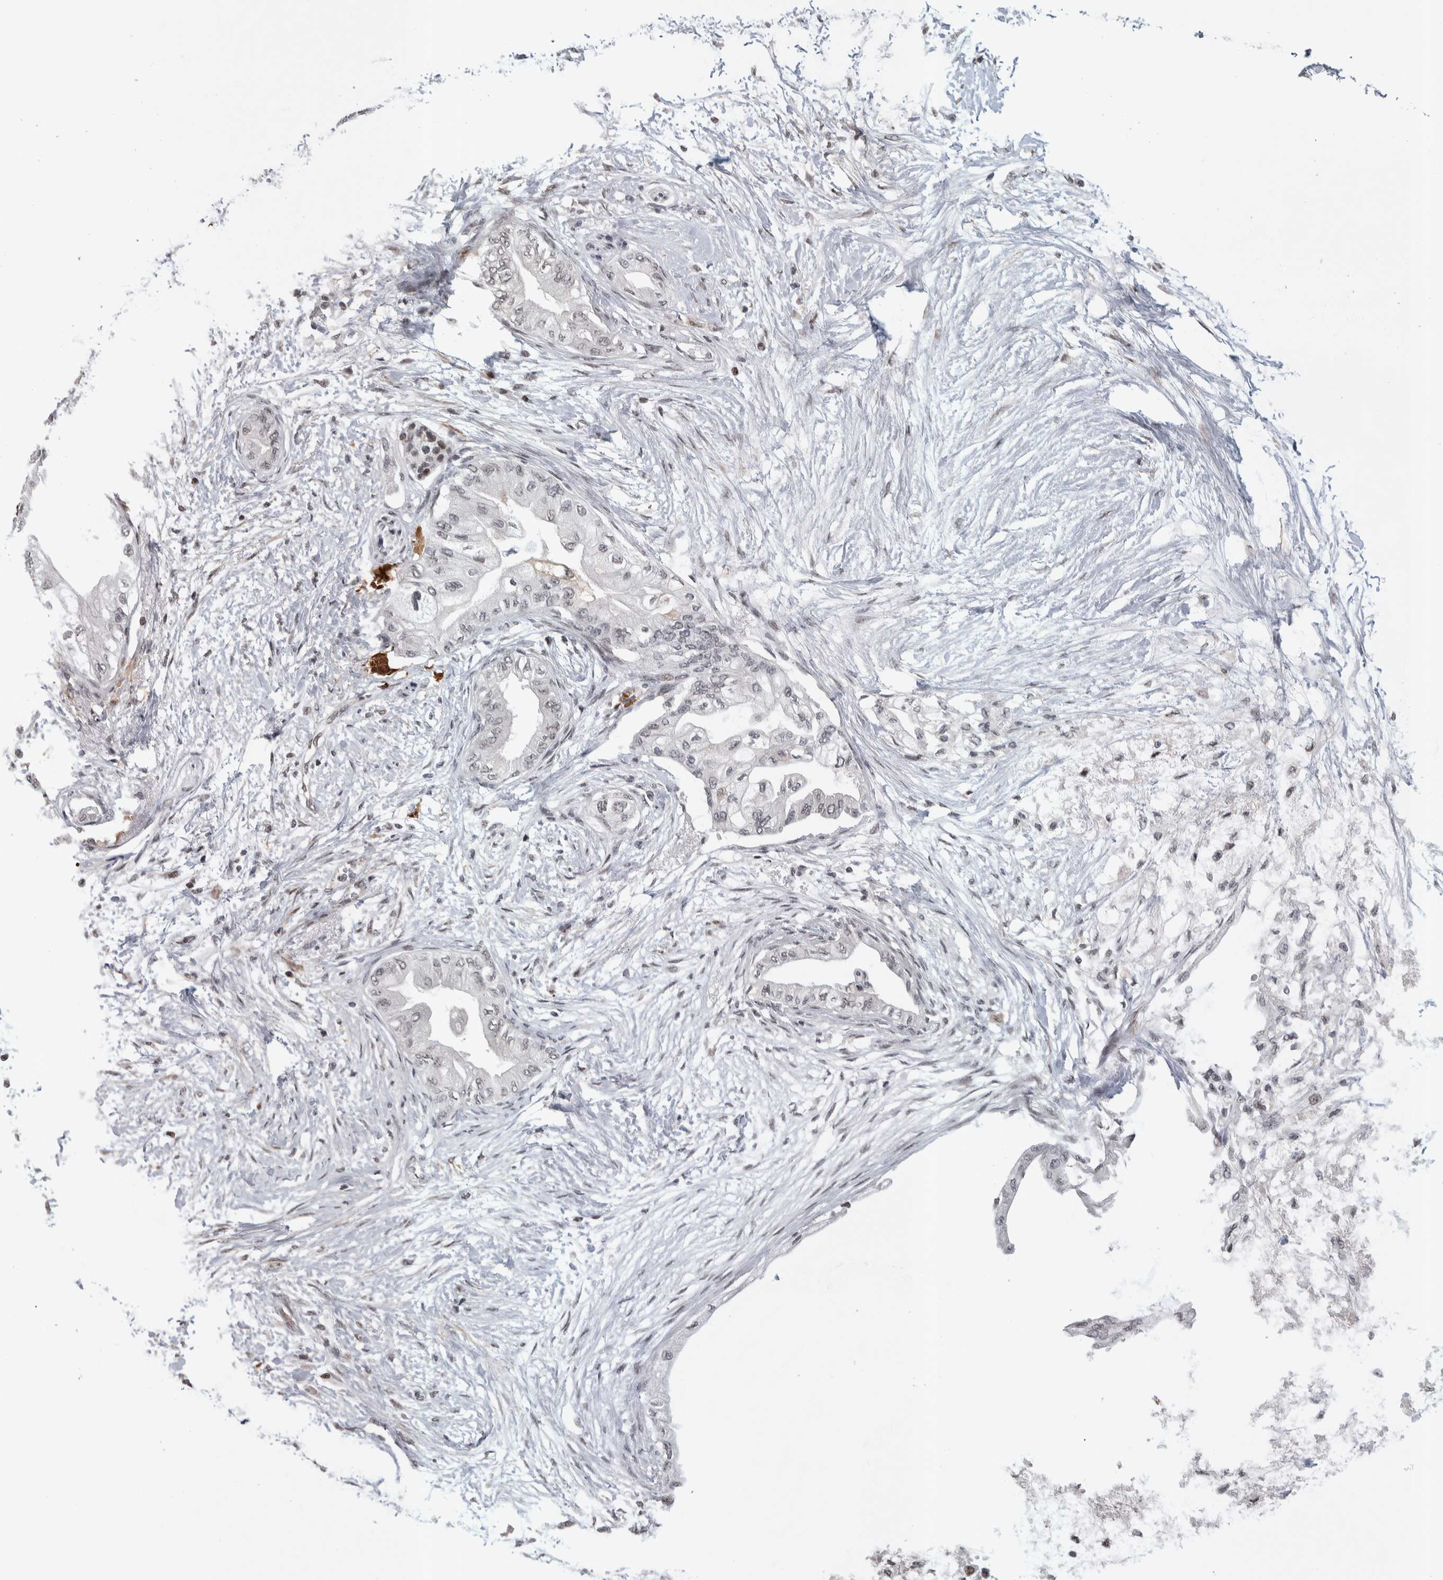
{"staining": {"intensity": "weak", "quantity": "<25%", "location": "nuclear"}, "tissue": "pancreatic cancer", "cell_type": "Tumor cells", "image_type": "cancer", "snomed": [{"axis": "morphology", "description": "Normal tissue, NOS"}, {"axis": "morphology", "description": "Adenocarcinoma, NOS"}, {"axis": "topography", "description": "Pancreas"}, {"axis": "topography", "description": "Duodenum"}], "caption": "Immunohistochemistry image of human pancreatic cancer stained for a protein (brown), which shows no expression in tumor cells.", "gene": "ZSCAN21", "patient": {"sex": "female", "age": 60}}